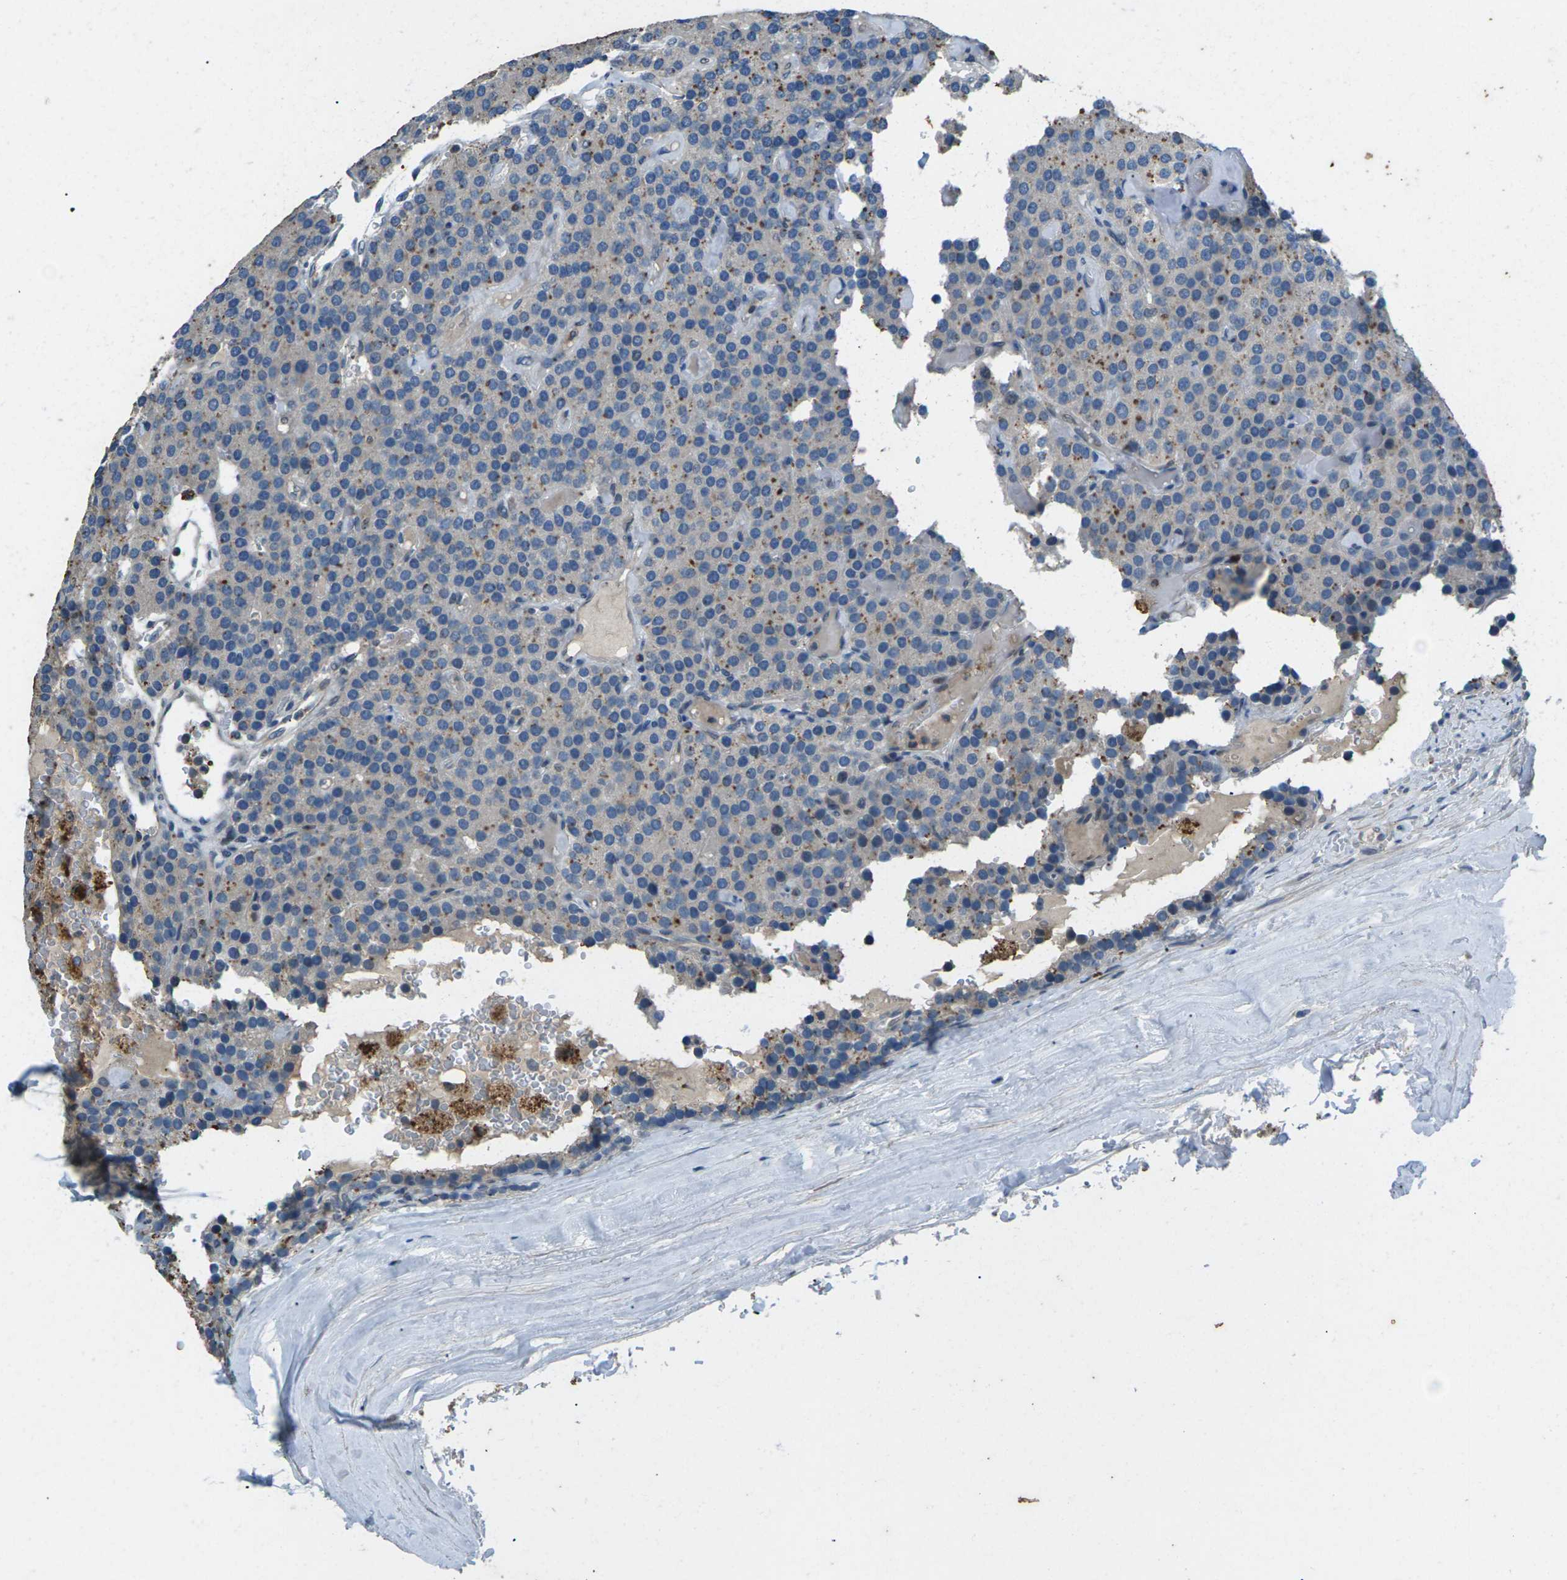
{"staining": {"intensity": "weak", "quantity": ">75%", "location": "cytoplasmic/membranous"}, "tissue": "parathyroid gland", "cell_type": "Glandular cells", "image_type": "normal", "snomed": [{"axis": "morphology", "description": "Normal tissue, NOS"}, {"axis": "morphology", "description": "Adenoma, NOS"}, {"axis": "topography", "description": "Parathyroid gland"}], "caption": "This is a micrograph of immunohistochemistry staining of normal parathyroid gland, which shows weak expression in the cytoplasmic/membranous of glandular cells.", "gene": "SIGLEC14", "patient": {"sex": "female", "age": 86}}